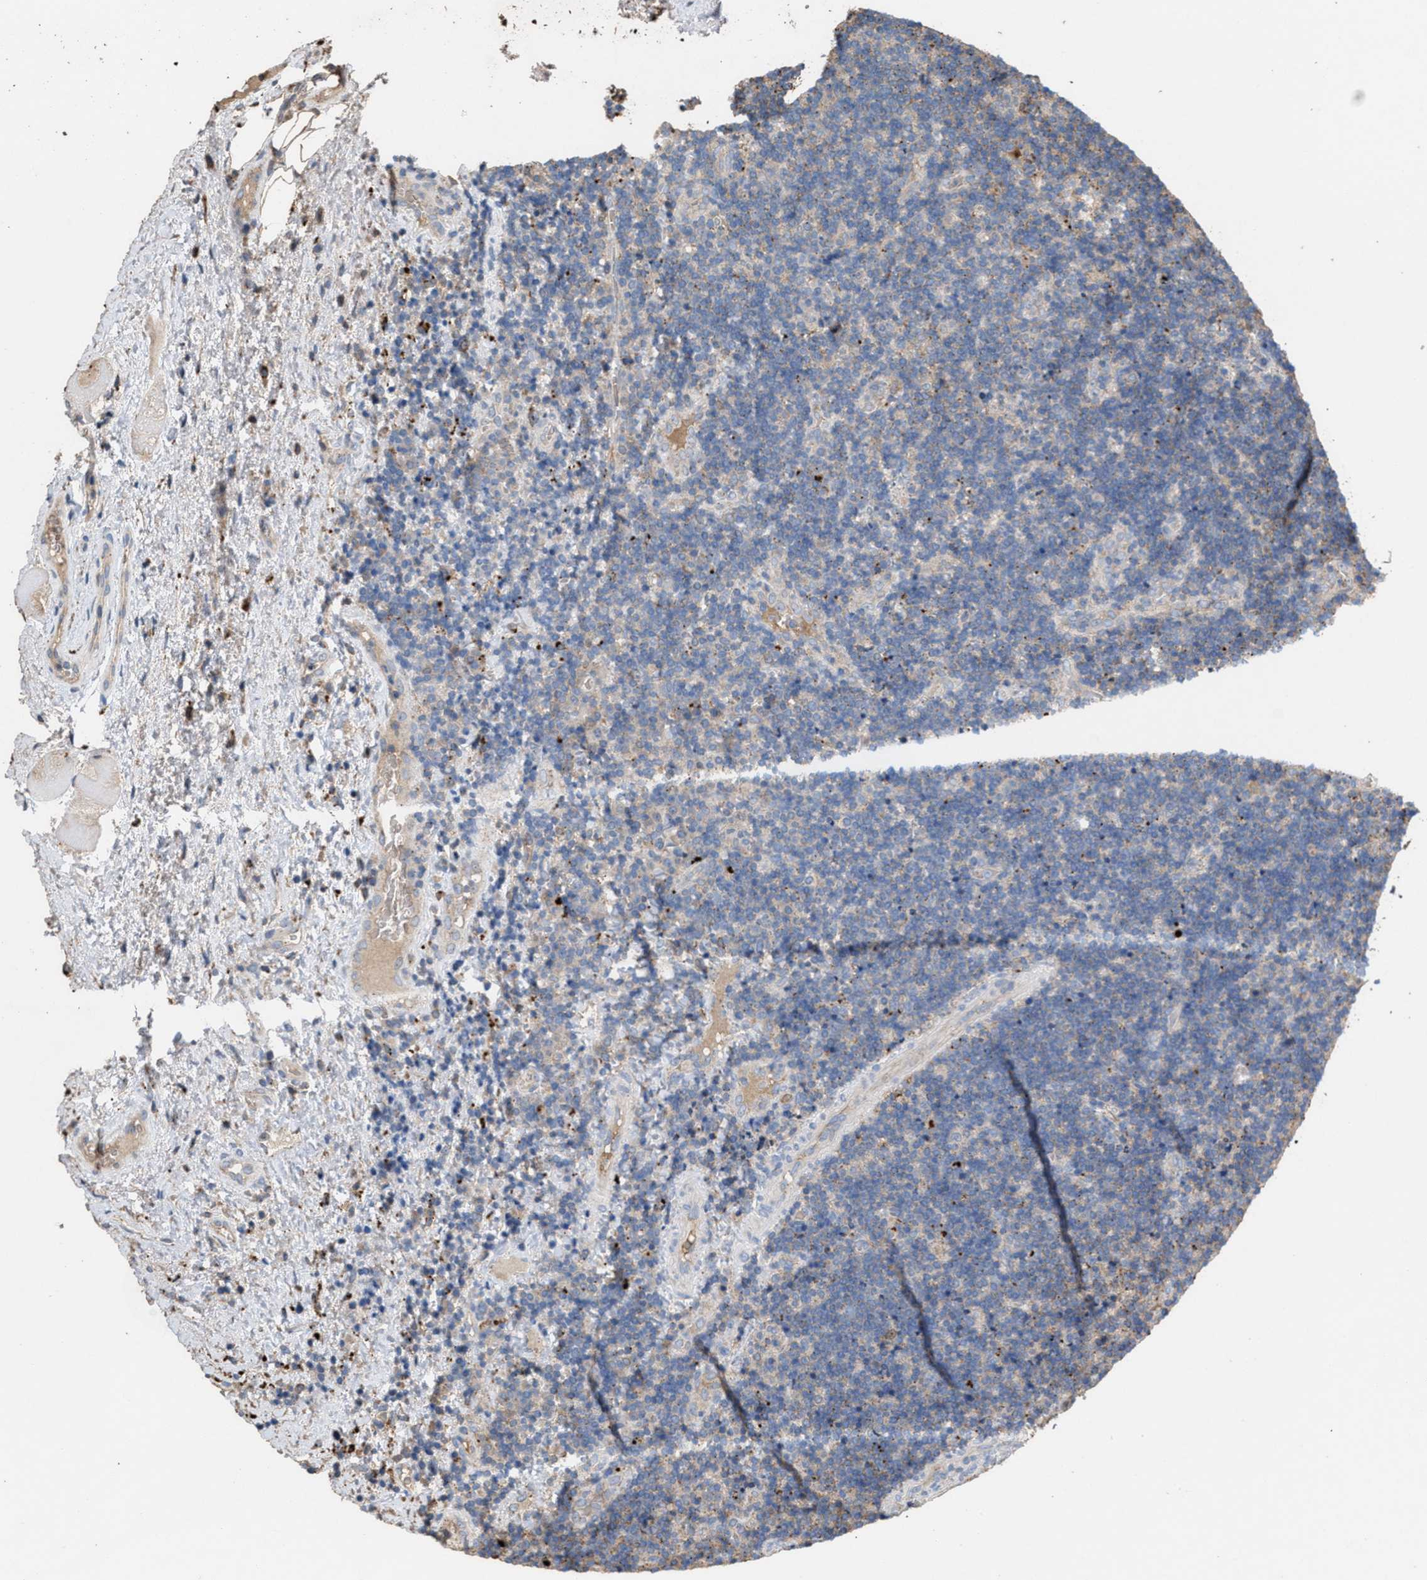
{"staining": {"intensity": "negative", "quantity": "none", "location": "none"}, "tissue": "lymphoma", "cell_type": "Tumor cells", "image_type": "cancer", "snomed": [{"axis": "morphology", "description": "Malignant lymphoma, non-Hodgkin's type, High grade"}, {"axis": "topography", "description": "Tonsil"}], "caption": "An immunohistochemistry (IHC) photomicrograph of malignant lymphoma, non-Hodgkin's type (high-grade) is shown. There is no staining in tumor cells of malignant lymphoma, non-Hodgkin's type (high-grade).", "gene": "ELMO3", "patient": {"sex": "female", "age": 36}}